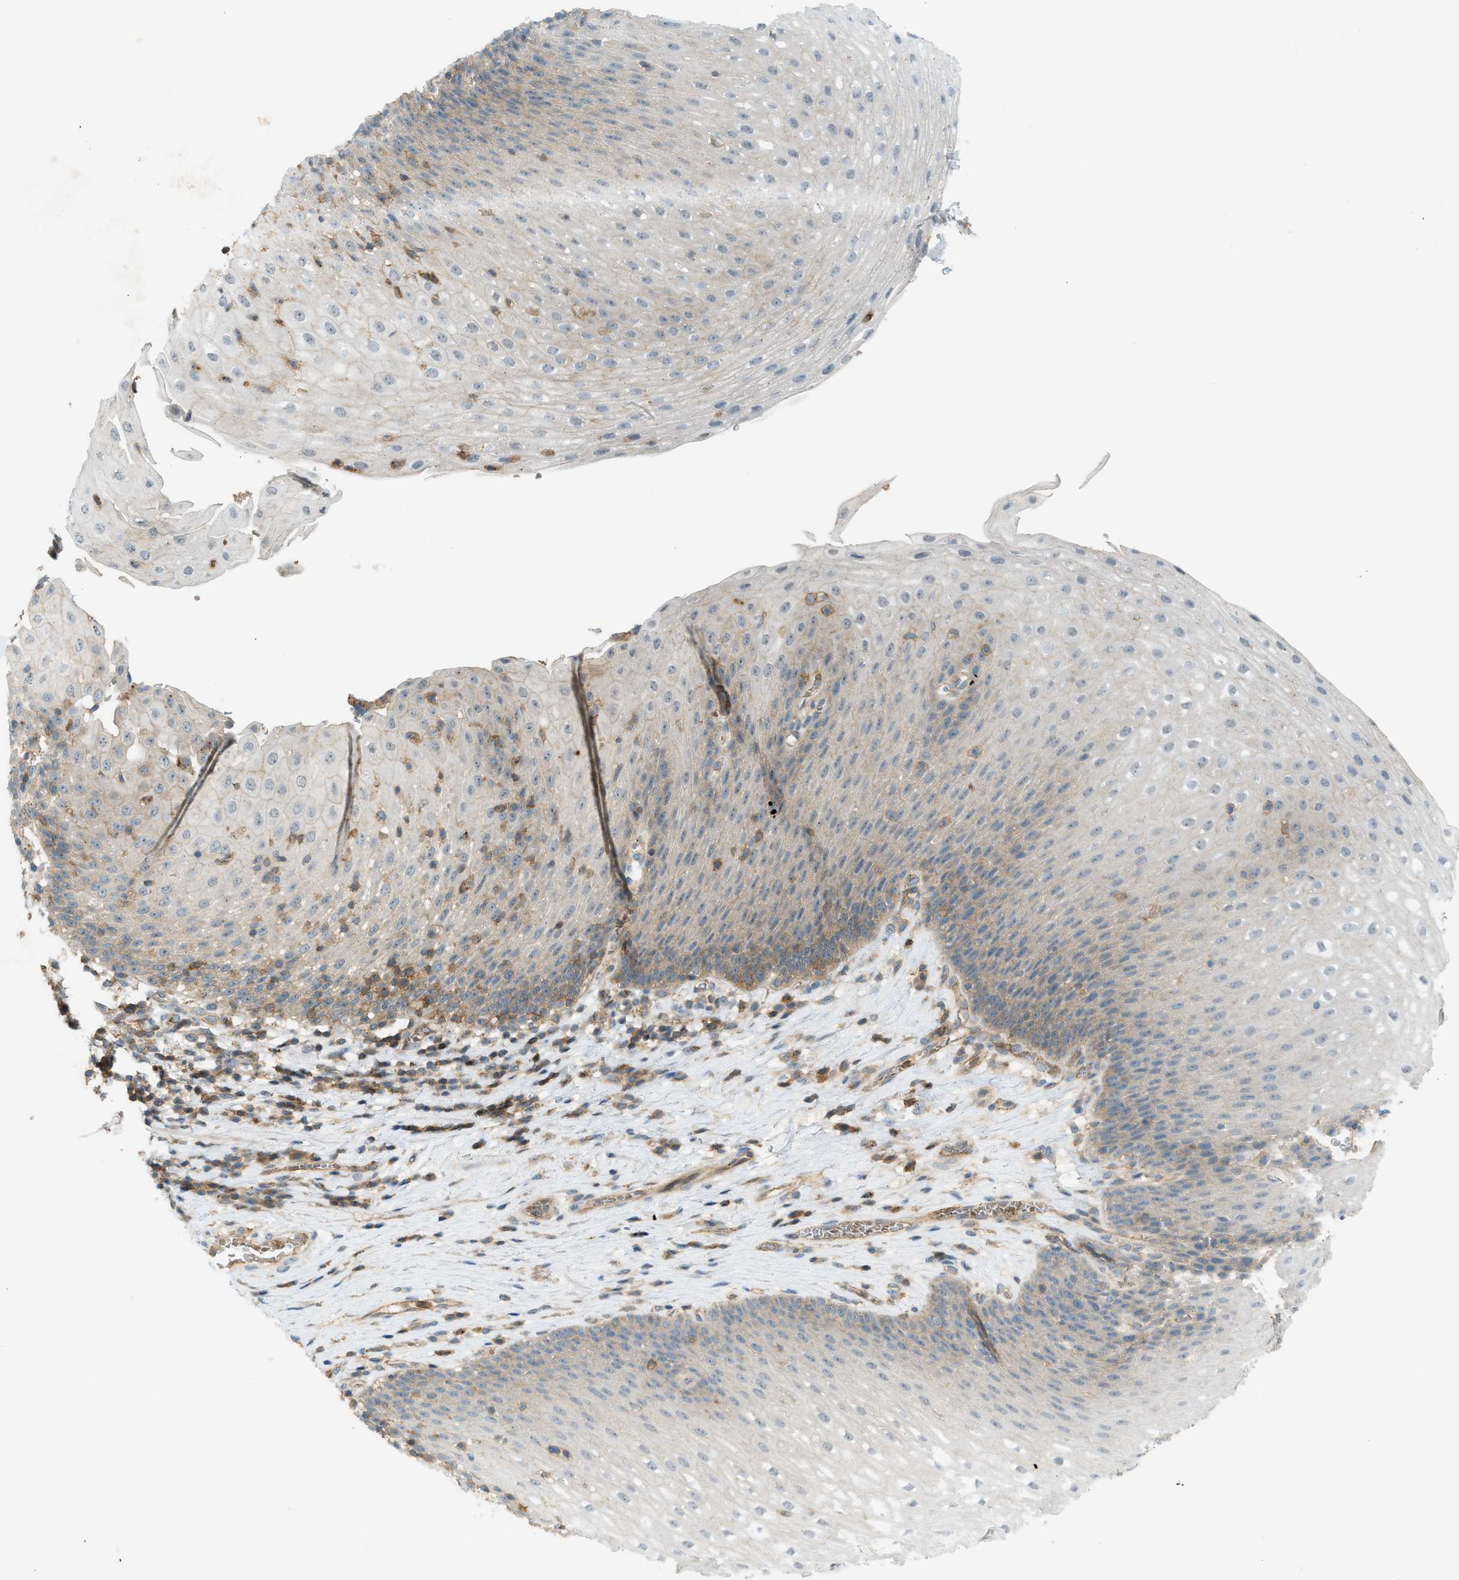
{"staining": {"intensity": "weak", "quantity": "<25%", "location": "cytoplasmic/membranous"}, "tissue": "esophagus", "cell_type": "Squamous epithelial cells", "image_type": "normal", "snomed": [{"axis": "morphology", "description": "Normal tissue, NOS"}, {"axis": "topography", "description": "Esophagus"}], "caption": "This photomicrograph is of benign esophagus stained with IHC to label a protein in brown with the nuclei are counter-stained blue. There is no expression in squamous epithelial cells.", "gene": "GRK6", "patient": {"sex": "male", "age": 48}}